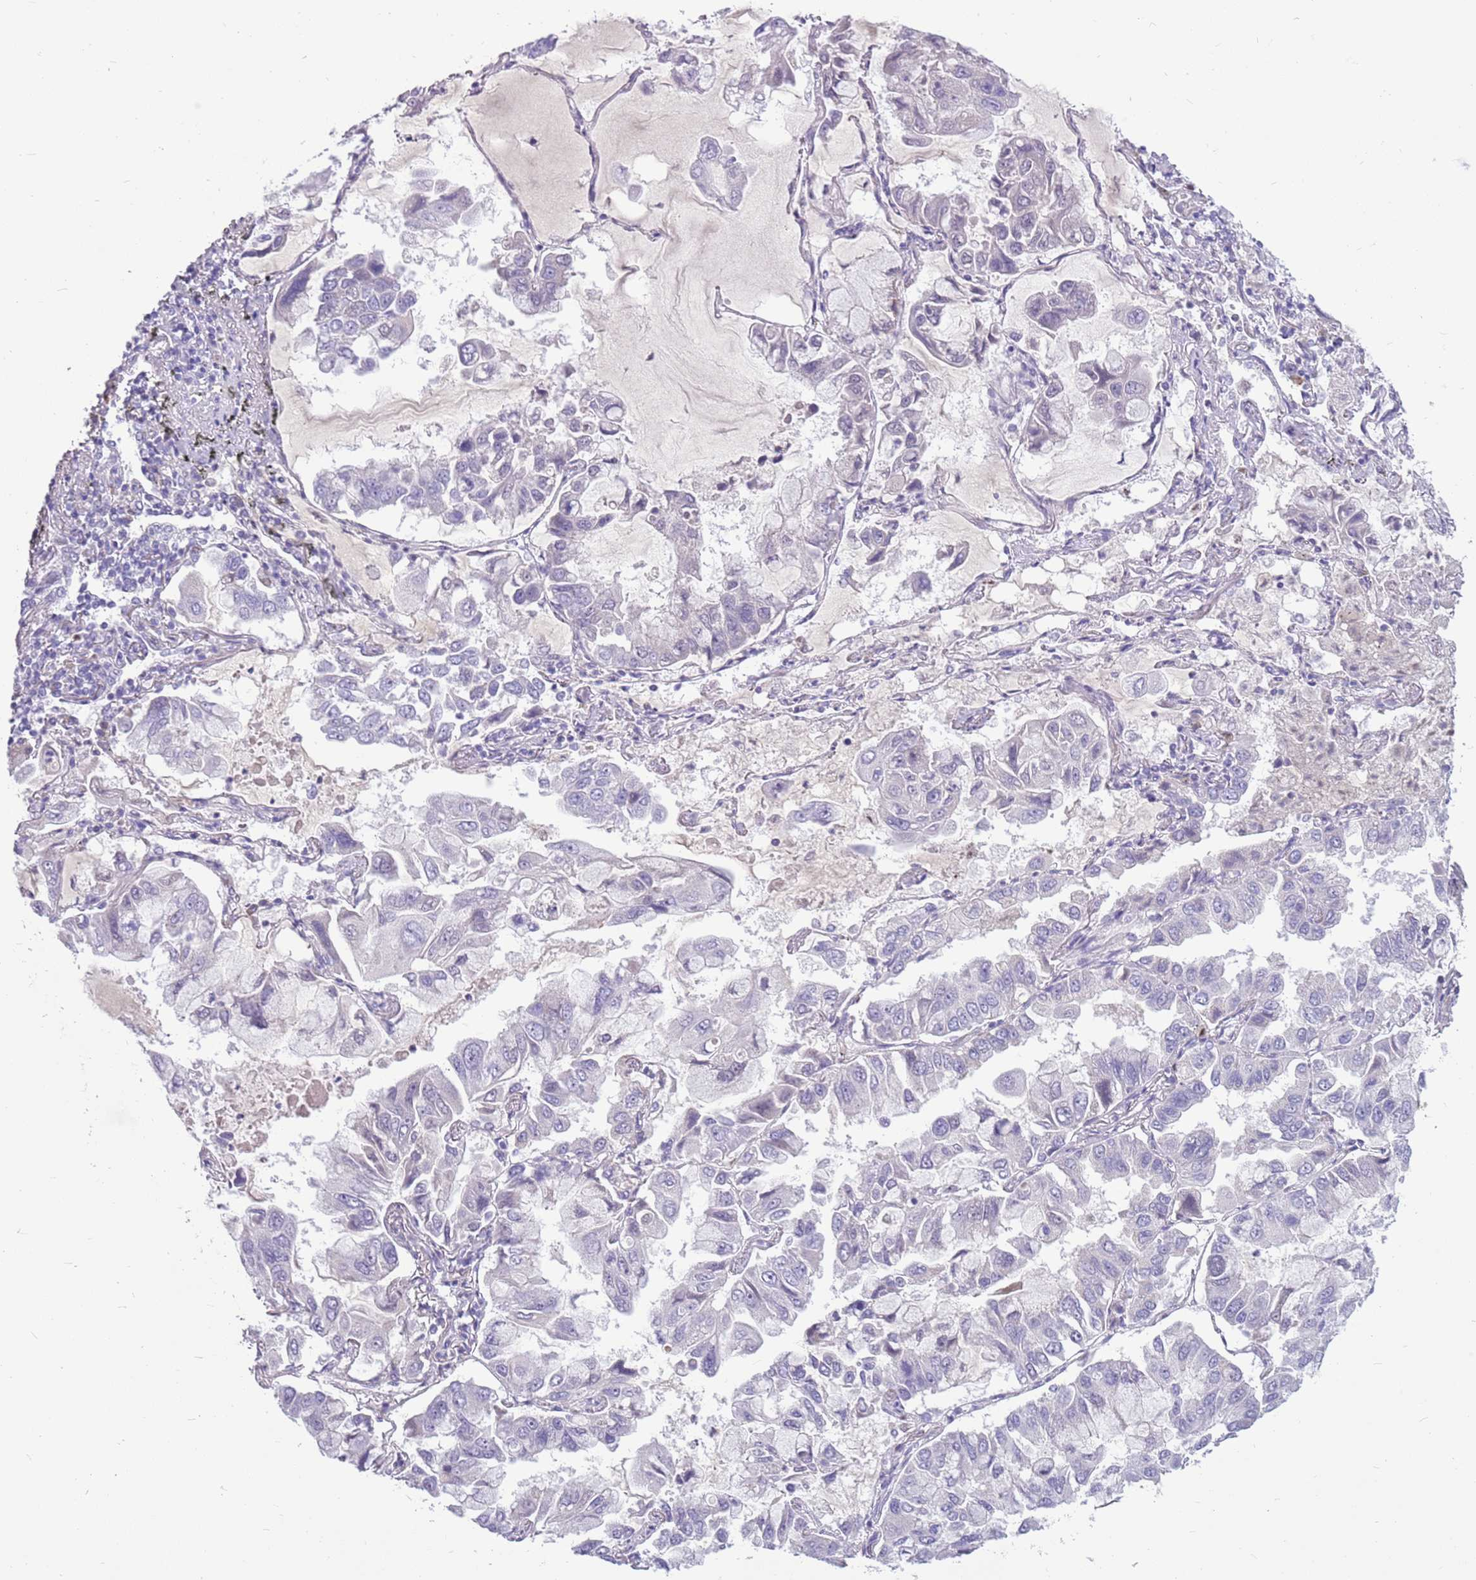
{"staining": {"intensity": "negative", "quantity": "none", "location": "none"}, "tissue": "lung cancer", "cell_type": "Tumor cells", "image_type": "cancer", "snomed": [{"axis": "morphology", "description": "Adenocarcinoma, NOS"}, {"axis": "topography", "description": "Lung"}], "caption": "DAB (3,3'-diaminobenzidine) immunohistochemical staining of lung cancer reveals no significant staining in tumor cells. The staining was performed using DAB to visualize the protein expression in brown, while the nuclei were stained in blue with hematoxylin (Magnification: 20x).", "gene": "ZNF425", "patient": {"sex": "male", "age": 64}}